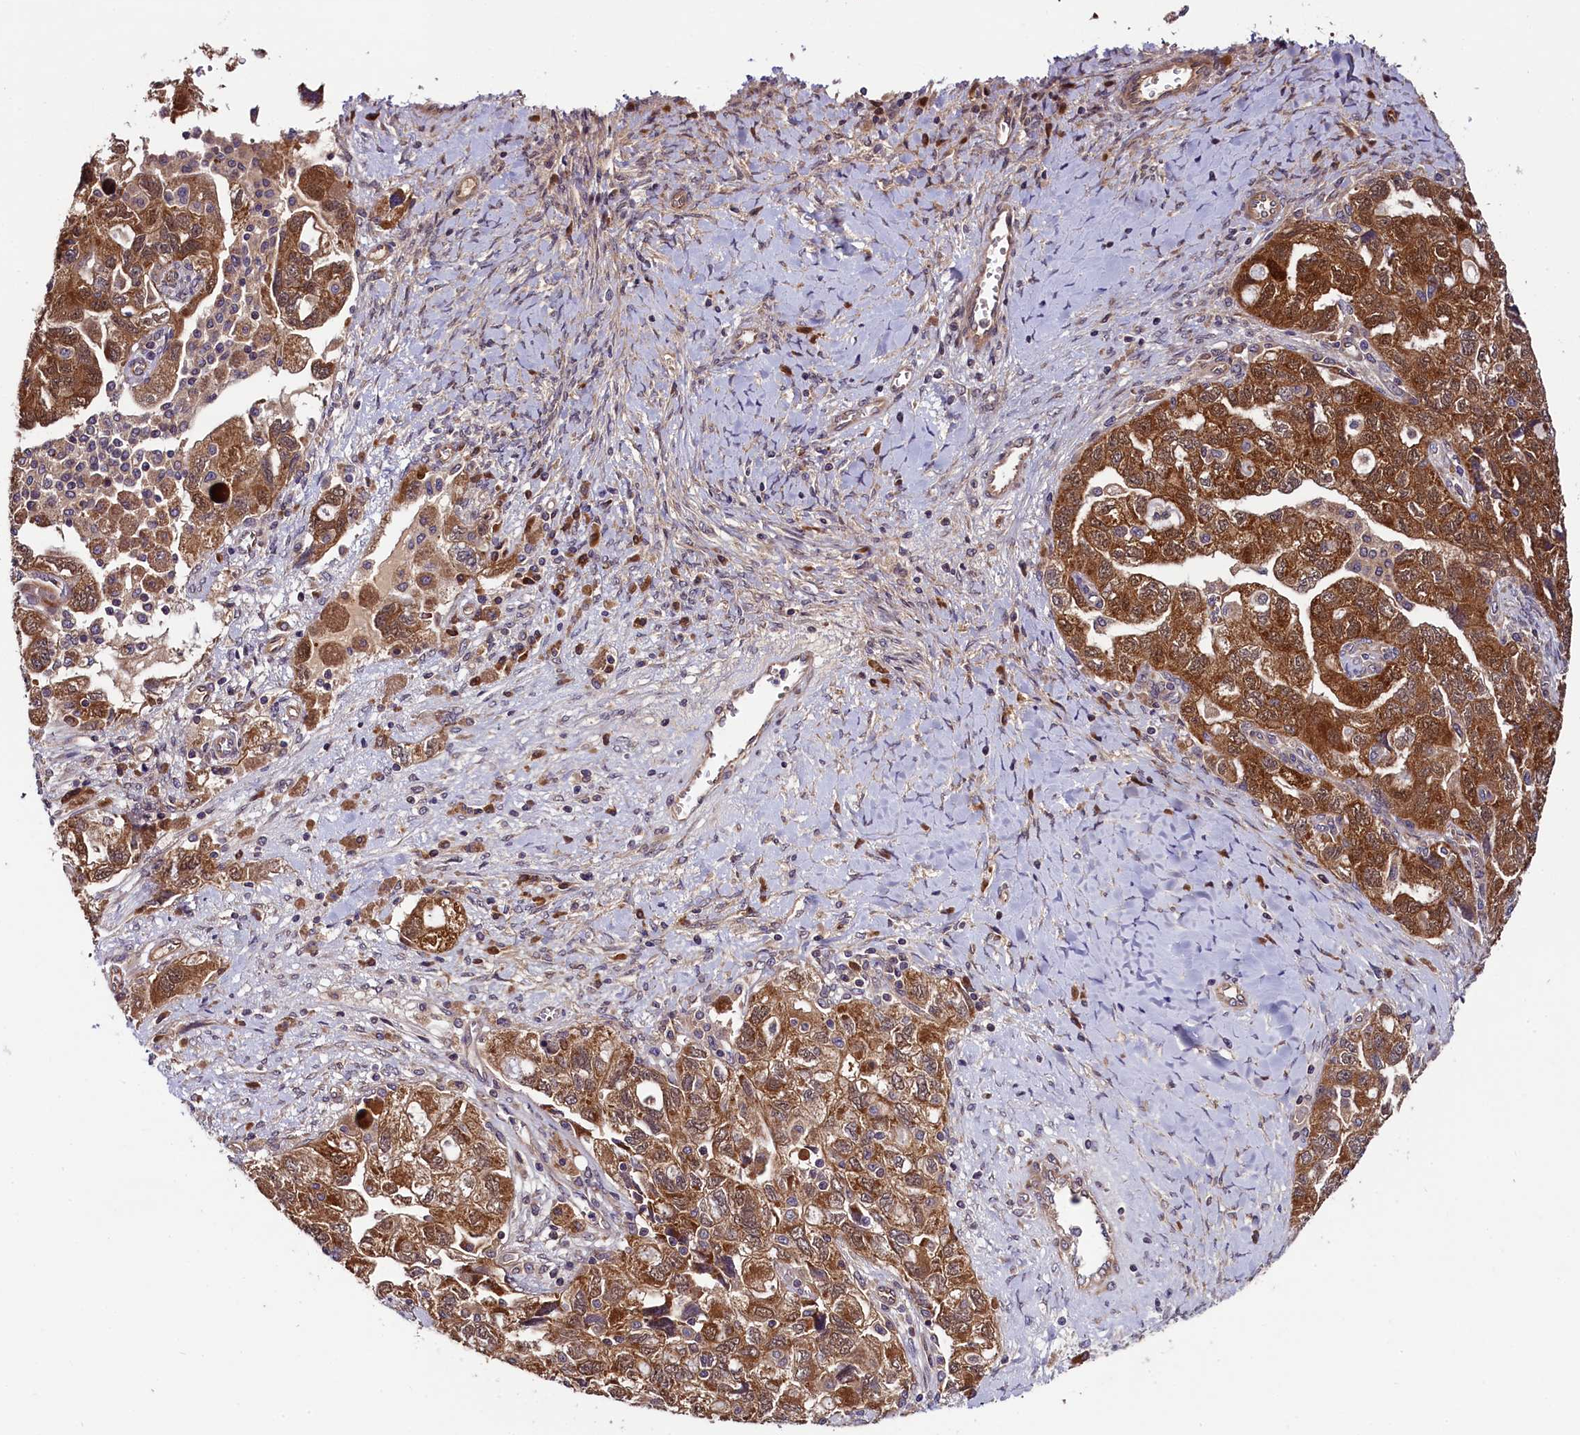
{"staining": {"intensity": "moderate", "quantity": ">75%", "location": "cytoplasmic/membranous,nuclear"}, "tissue": "ovarian cancer", "cell_type": "Tumor cells", "image_type": "cancer", "snomed": [{"axis": "morphology", "description": "Carcinoma, NOS"}, {"axis": "morphology", "description": "Cystadenocarcinoma, serous, NOS"}, {"axis": "topography", "description": "Ovary"}], "caption": "Immunohistochemical staining of human ovarian cancer (serous cystadenocarcinoma) exhibits medium levels of moderate cytoplasmic/membranous and nuclear protein staining in approximately >75% of tumor cells.", "gene": "RPUSD2", "patient": {"sex": "female", "age": 69}}